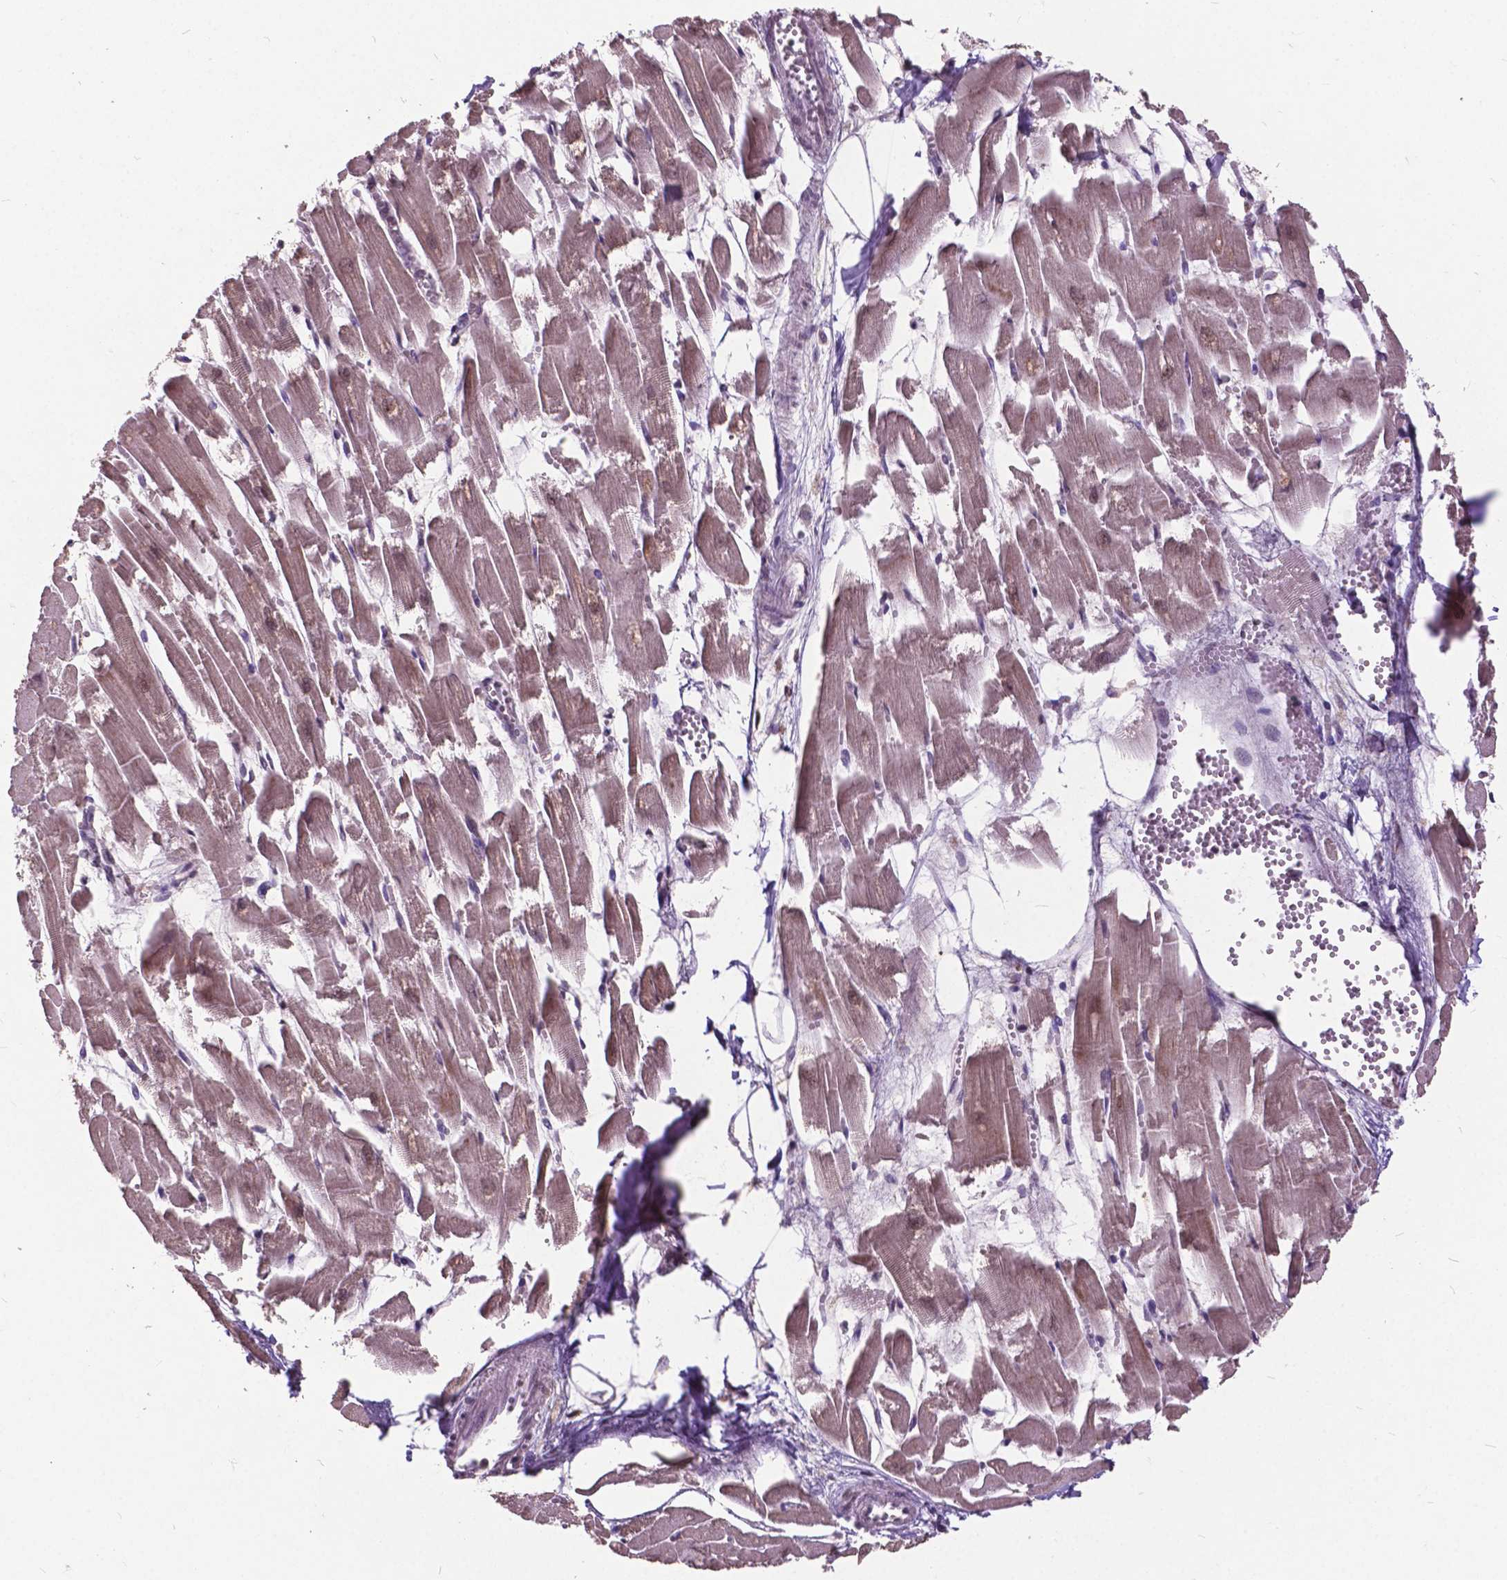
{"staining": {"intensity": "weak", "quantity": "25%-75%", "location": "cytoplasmic/membranous"}, "tissue": "heart muscle", "cell_type": "Cardiomyocytes", "image_type": "normal", "snomed": [{"axis": "morphology", "description": "Normal tissue, NOS"}, {"axis": "topography", "description": "Heart"}], "caption": "Heart muscle stained with IHC exhibits weak cytoplasmic/membranous staining in about 25%-75% of cardiomyocytes.", "gene": "MSH2", "patient": {"sex": "female", "age": 52}}